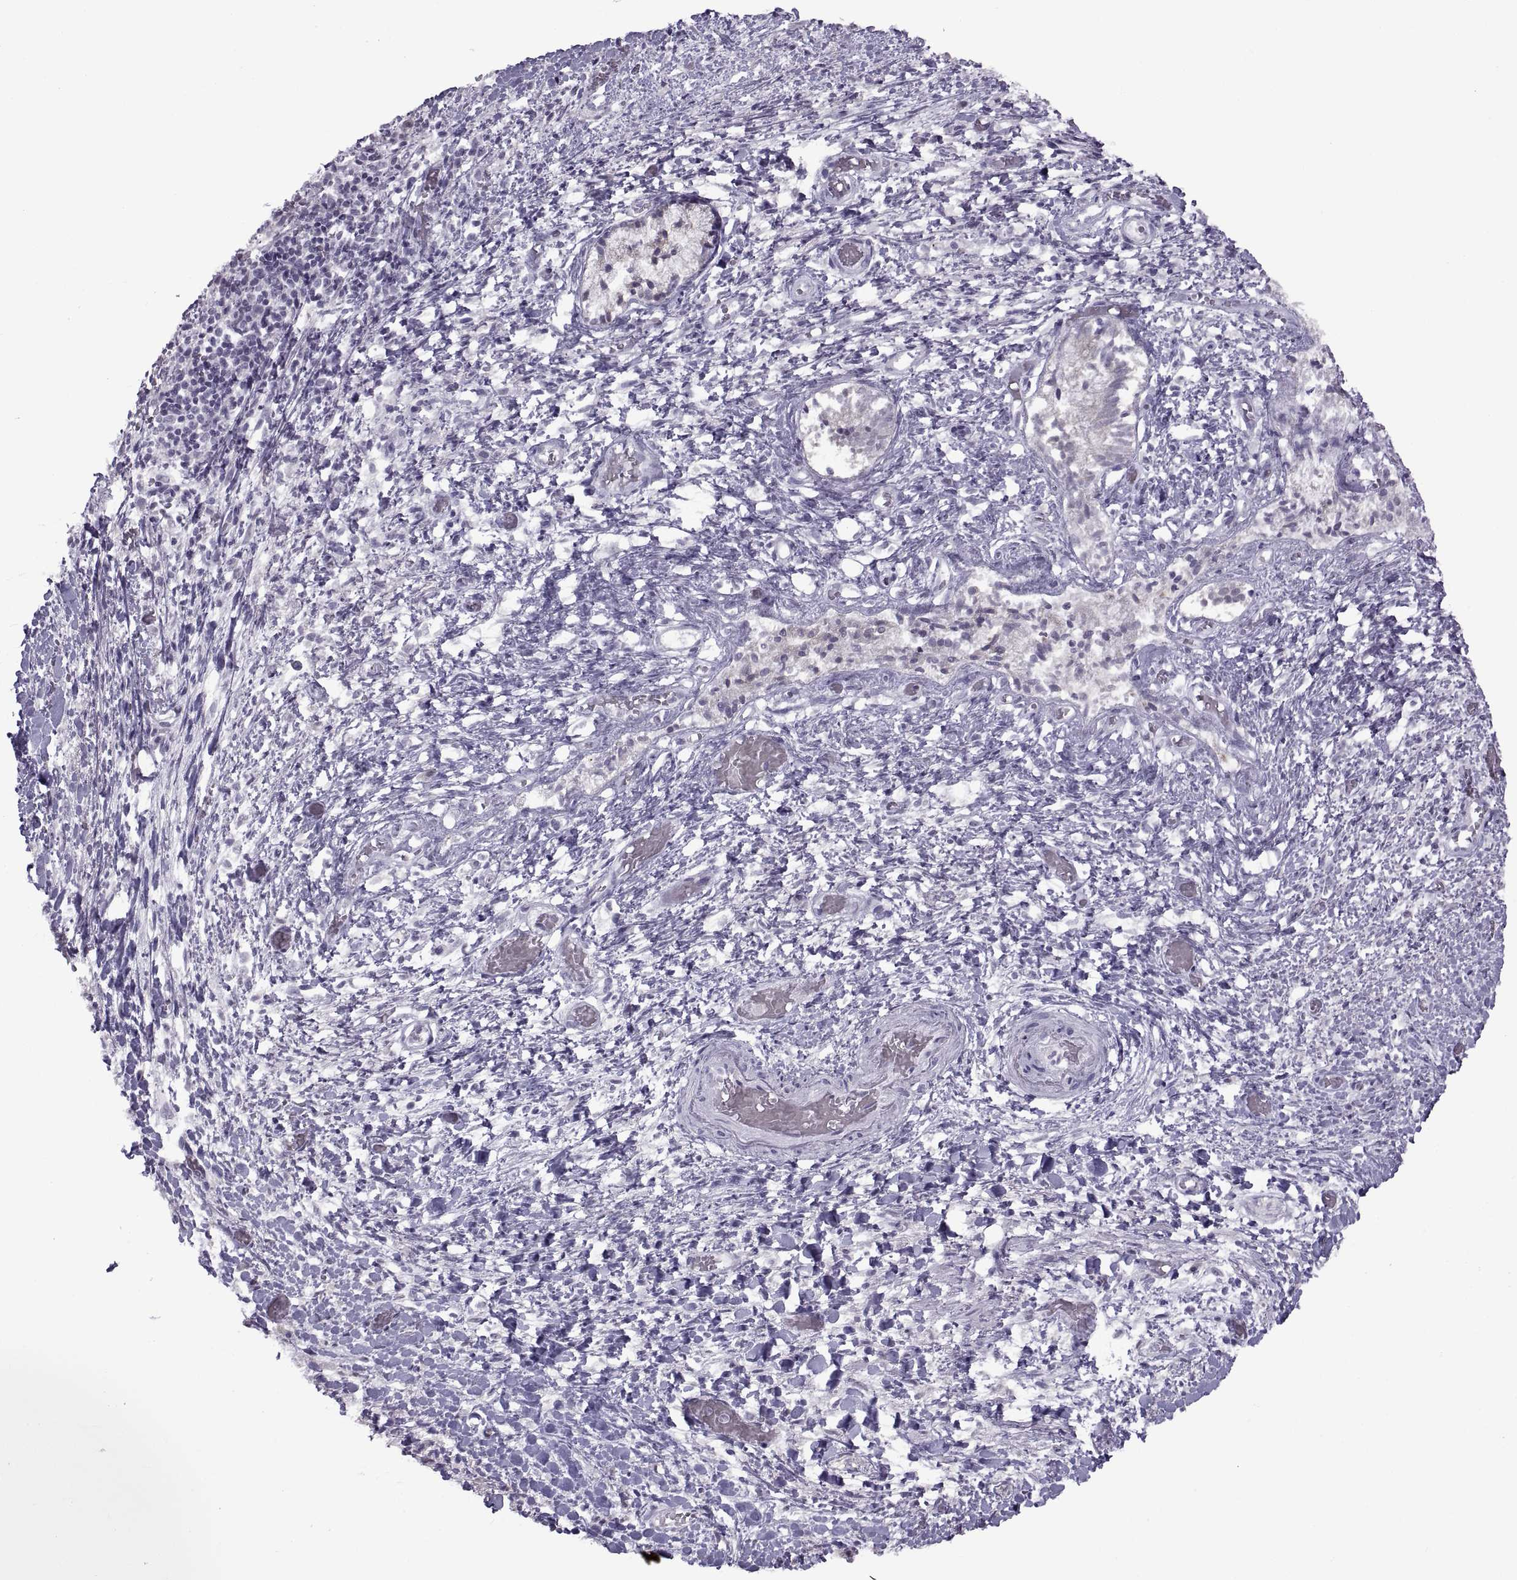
{"staining": {"intensity": "negative", "quantity": "none", "location": "none"}, "tissue": "liver cancer", "cell_type": "Tumor cells", "image_type": "cancer", "snomed": [{"axis": "morphology", "description": "Cholangiocarcinoma"}, {"axis": "topography", "description": "Liver"}], "caption": "IHC of liver cancer exhibits no positivity in tumor cells.", "gene": "ASIC2", "patient": {"sex": "female", "age": 52}}